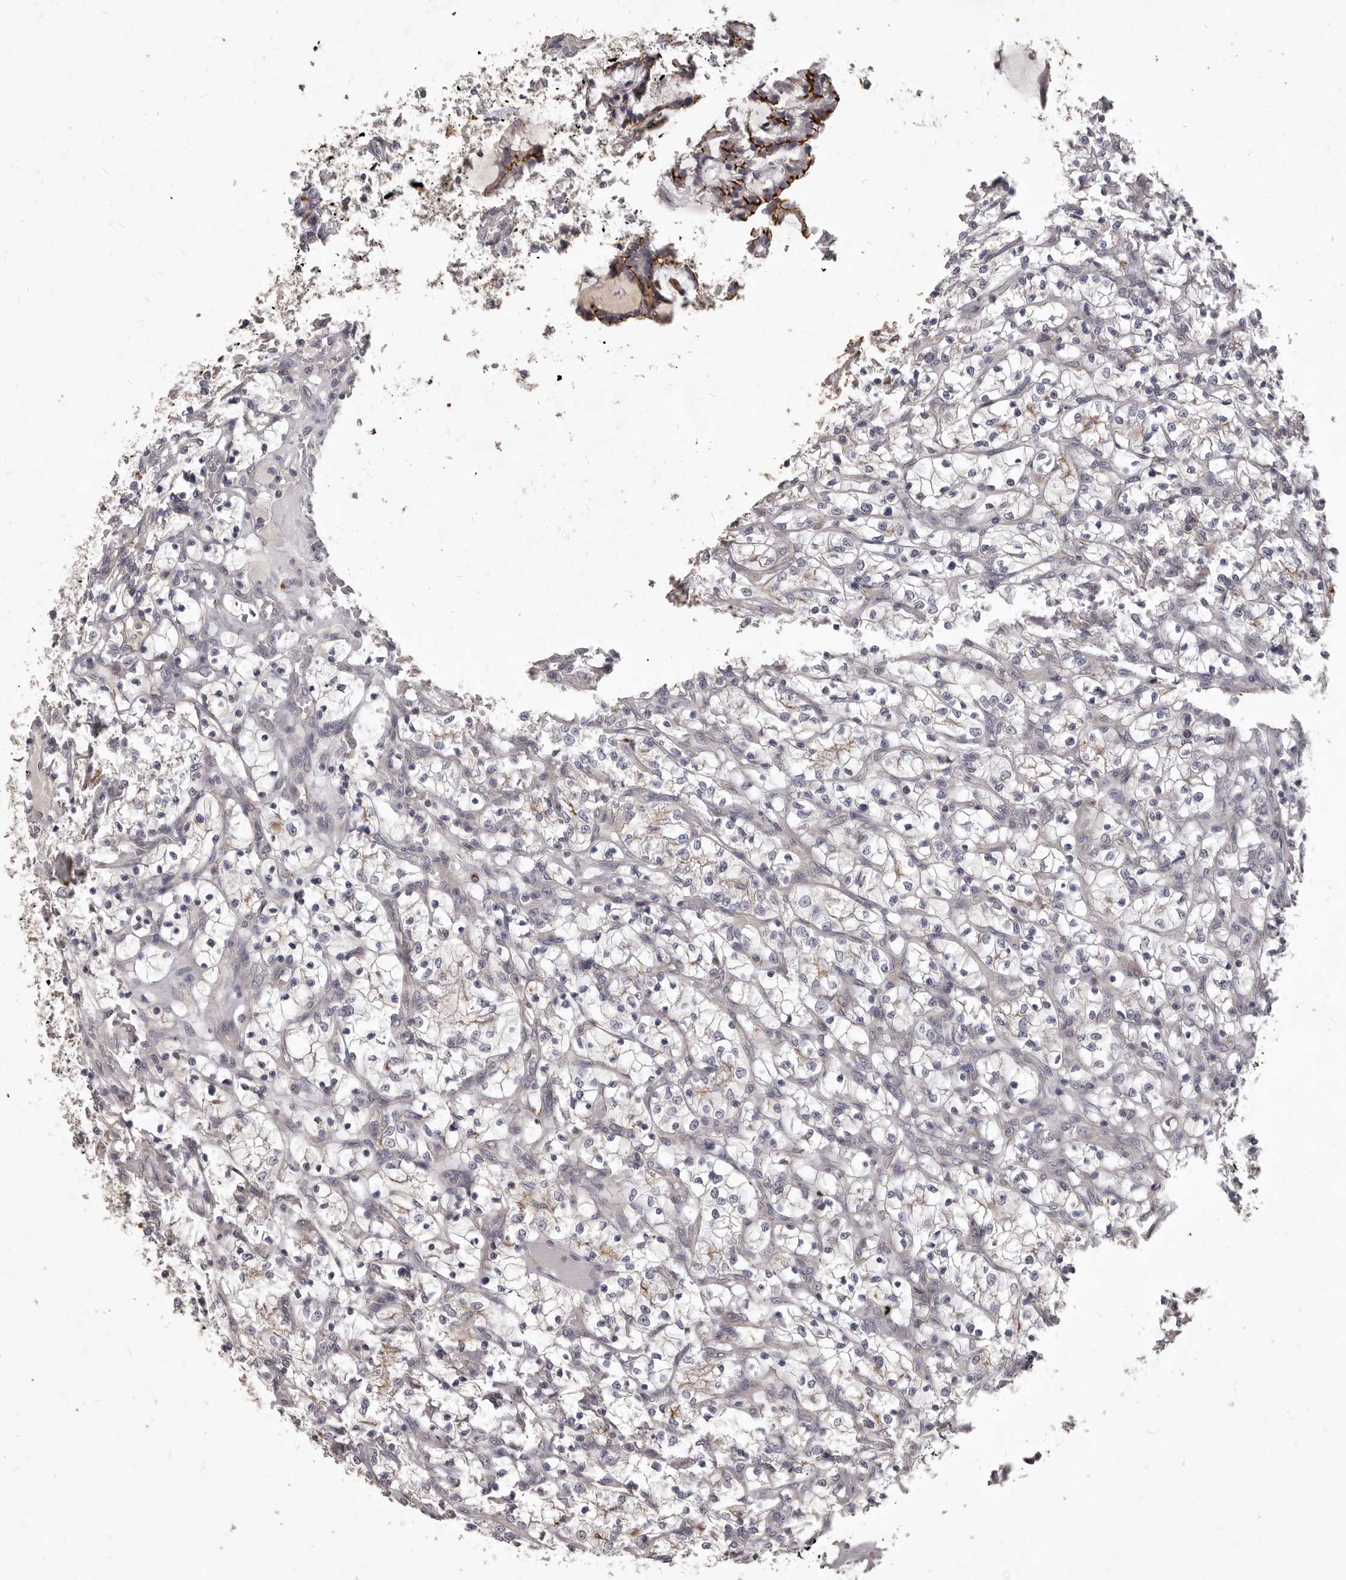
{"staining": {"intensity": "negative", "quantity": "none", "location": "none"}, "tissue": "renal cancer", "cell_type": "Tumor cells", "image_type": "cancer", "snomed": [{"axis": "morphology", "description": "Adenocarcinoma, NOS"}, {"axis": "topography", "description": "Kidney"}], "caption": "This is an immunohistochemistry photomicrograph of human renal adenocarcinoma. There is no staining in tumor cells.", "gene": "GPRC5C", "patient": {"sex": "female", "age": 69}}